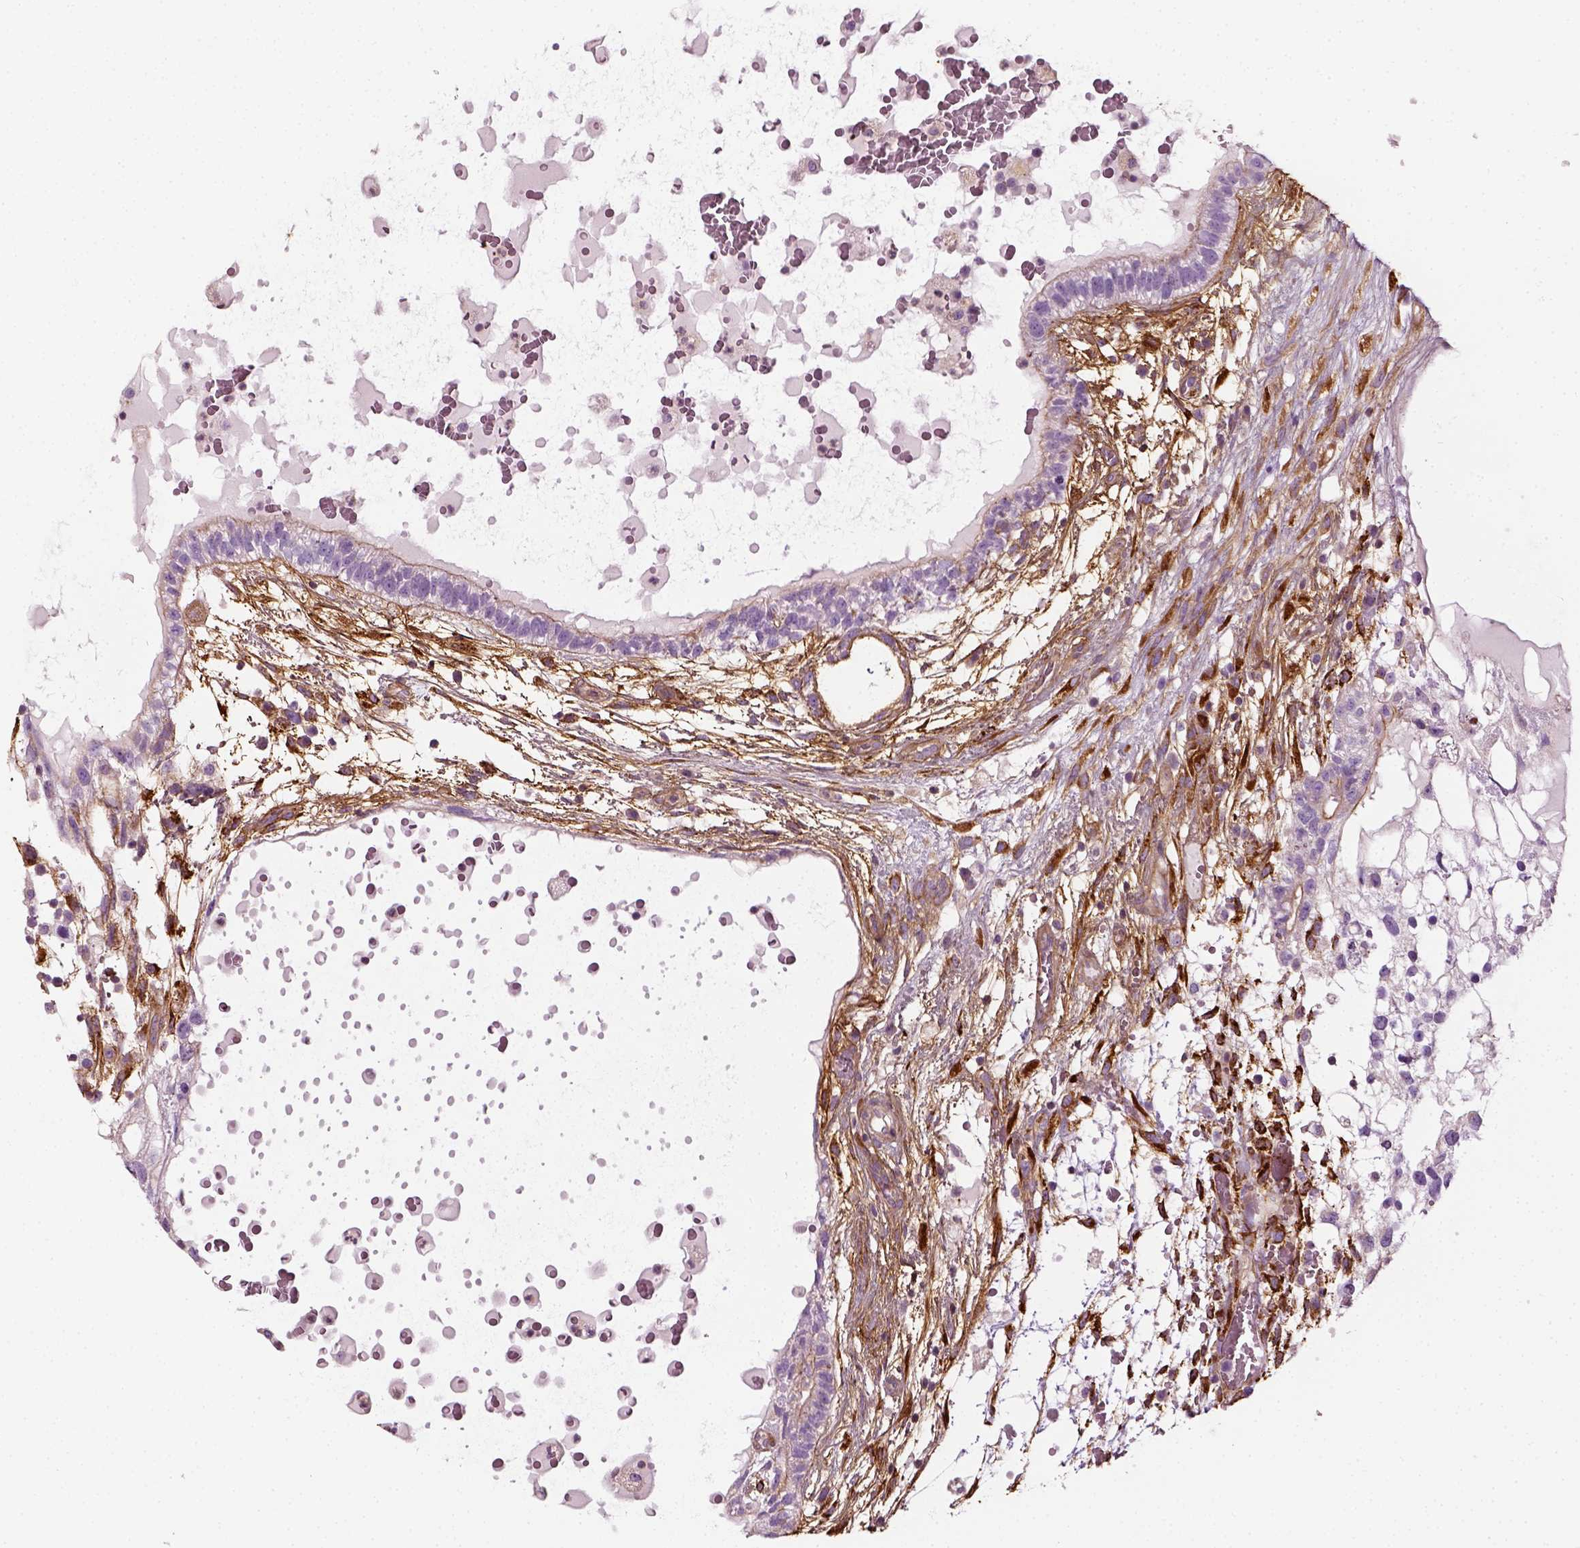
{"staining": {"intensity": "negative", "quantity": "none", "location": "none"}, "tissue": "testis cancer", "cell_type": "Tumor cells", "image_type": "cancer", "snomed": [{"axis": "morphology", "description": "Normal tissue, NOS"}, {"axis": "morphology", "description": "Carcinoma, Embryonal, NOS"}, {"axis": "topography", "description": "Testis"}], "caption": "This is an immunohistochemistry (IHC) micrograph of human testis embryonal carcinoma. There is no staining in tumor cells.", "gene": "COL6A2", "patient": {"sex": "male", "age": 32}}